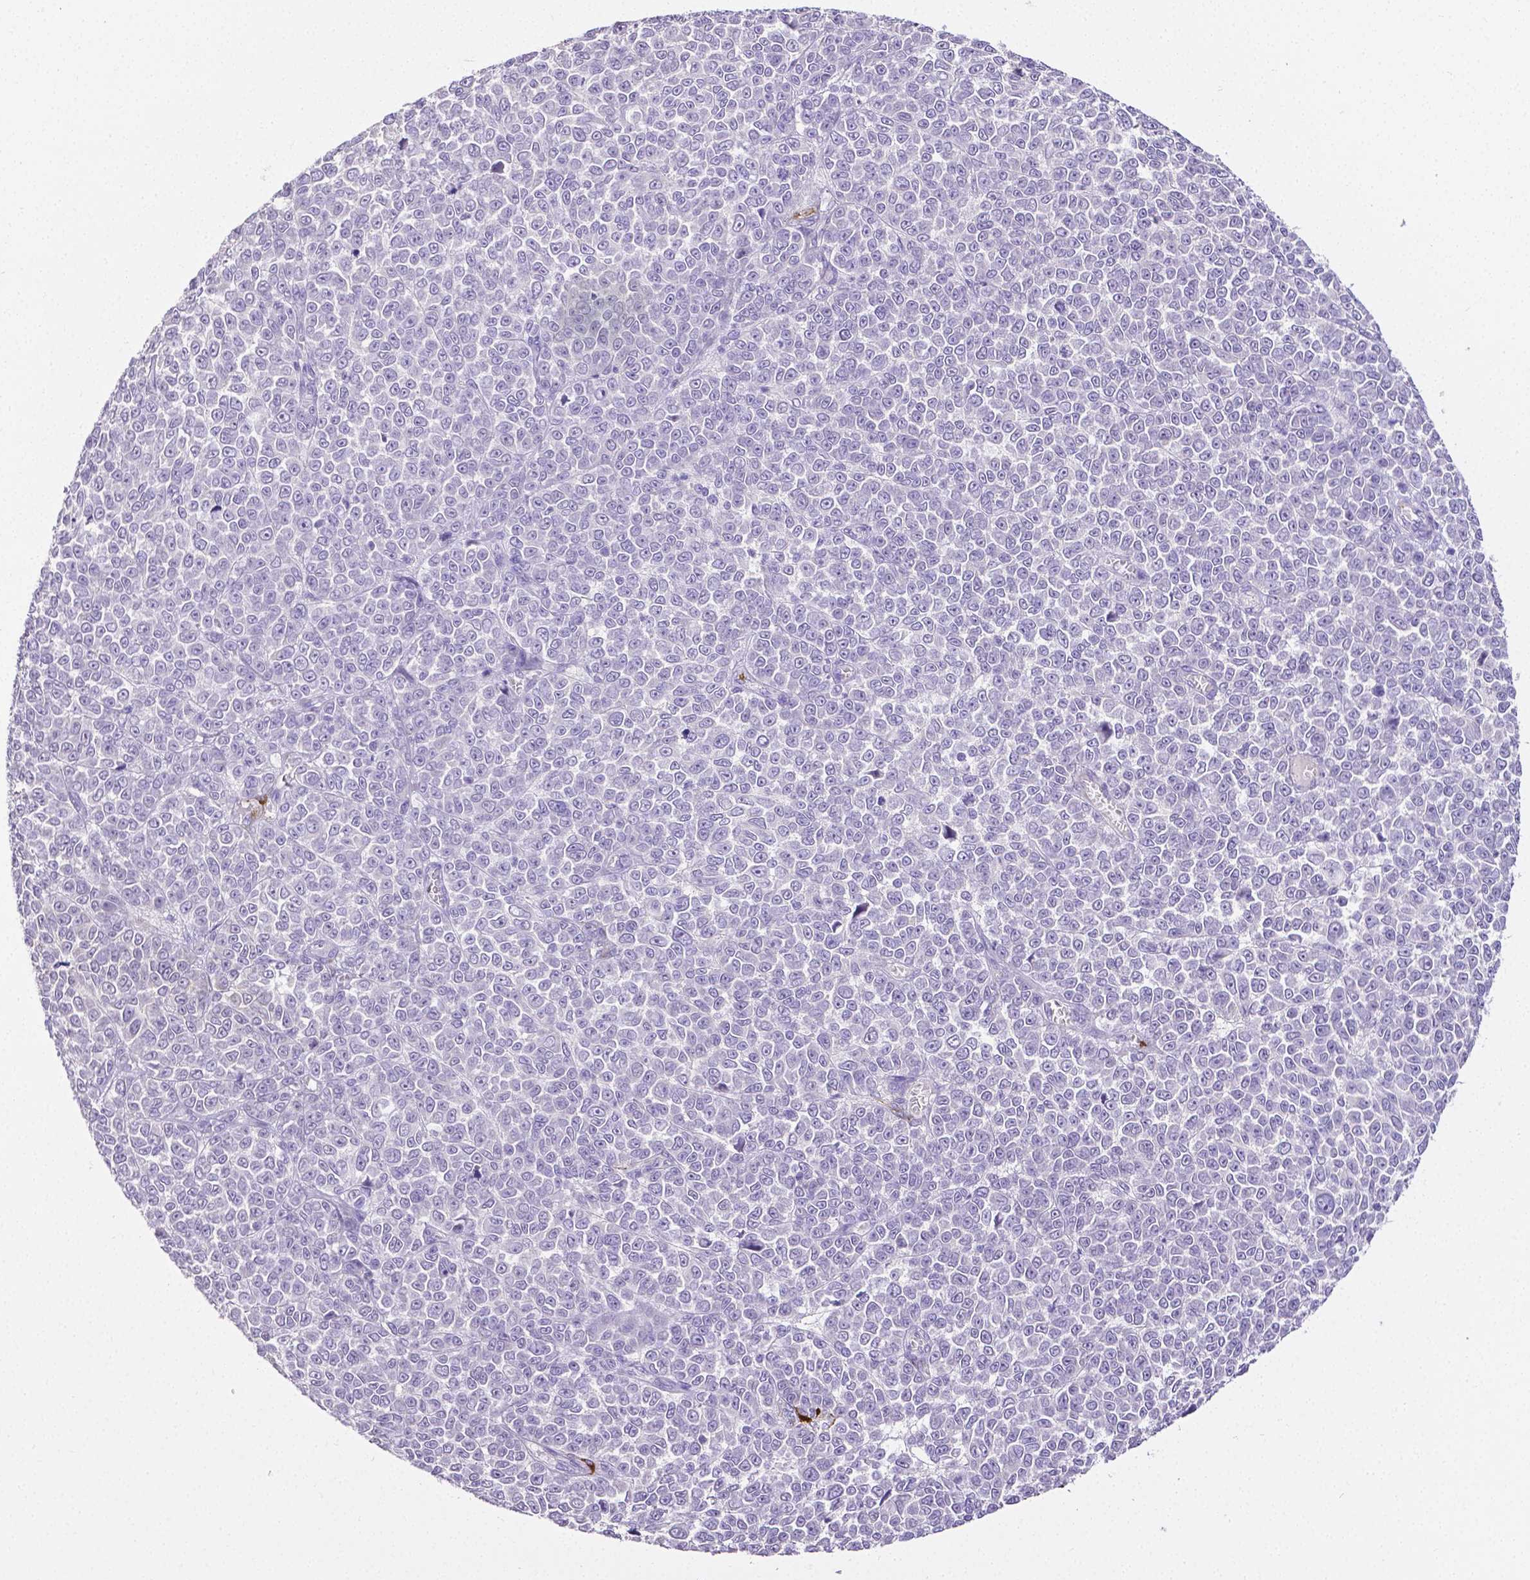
{"staining": {"intensity": "negative", "quantity": "none", "location": "none"}, "tissue": "melanoma", "cell_type": "Tumor cells", "image_type": "cancer", "snomed": [{"axis": "morphology", "description": "Malignant melanoma, NOS"}, {"axis": "topography", "description": "Skin"}], "caption": "Immunohistochemical staining of malignant melanoma shows no significant staining in tumor cells.", "gene": "MMP9", "patient": {"sex": "female", "age": 95}}